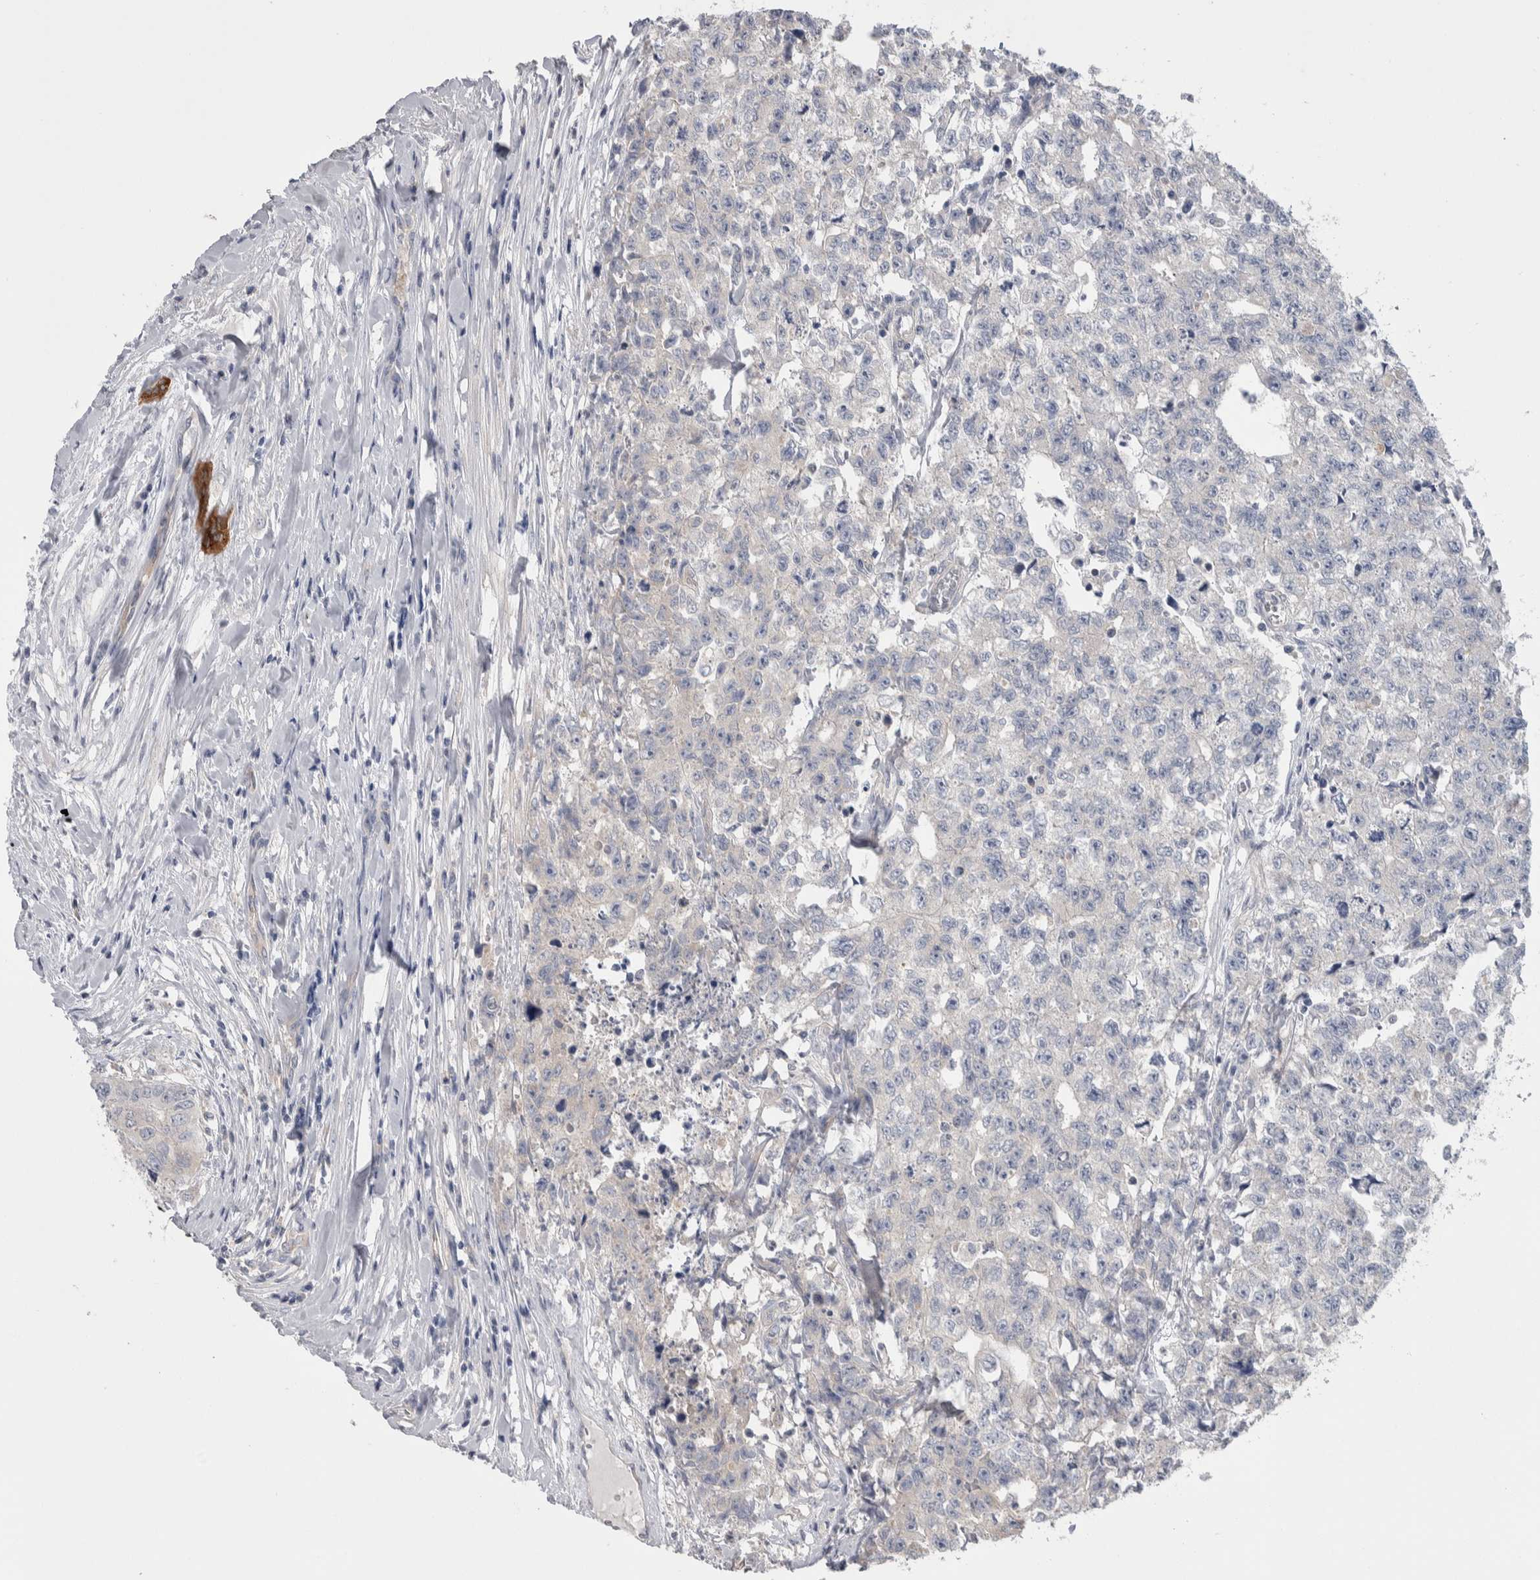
{"staining": {"intensity": "negative", "quantity": "none", "location": "none"}, "tissue": "testis cancer", "cell_type": "Tumor cells", "image_type": "cancer", "snomed": [{"axis": "morphology", "description": "Carcinoma, Embryonal, NOS"}, {"axis": "topography", "description": "Testis"}], "caption": "Histopathology image shows no protein expression in tumor cells of testis cancer tissue. Brightfield microscopy of IHC stained with DAB (3,3'-diaminobenzidine) (brown) and hematoxylin (blue), captured at high magnification.", "gene": "GPHN", "patient": {"sex": "male", "age": 28}}